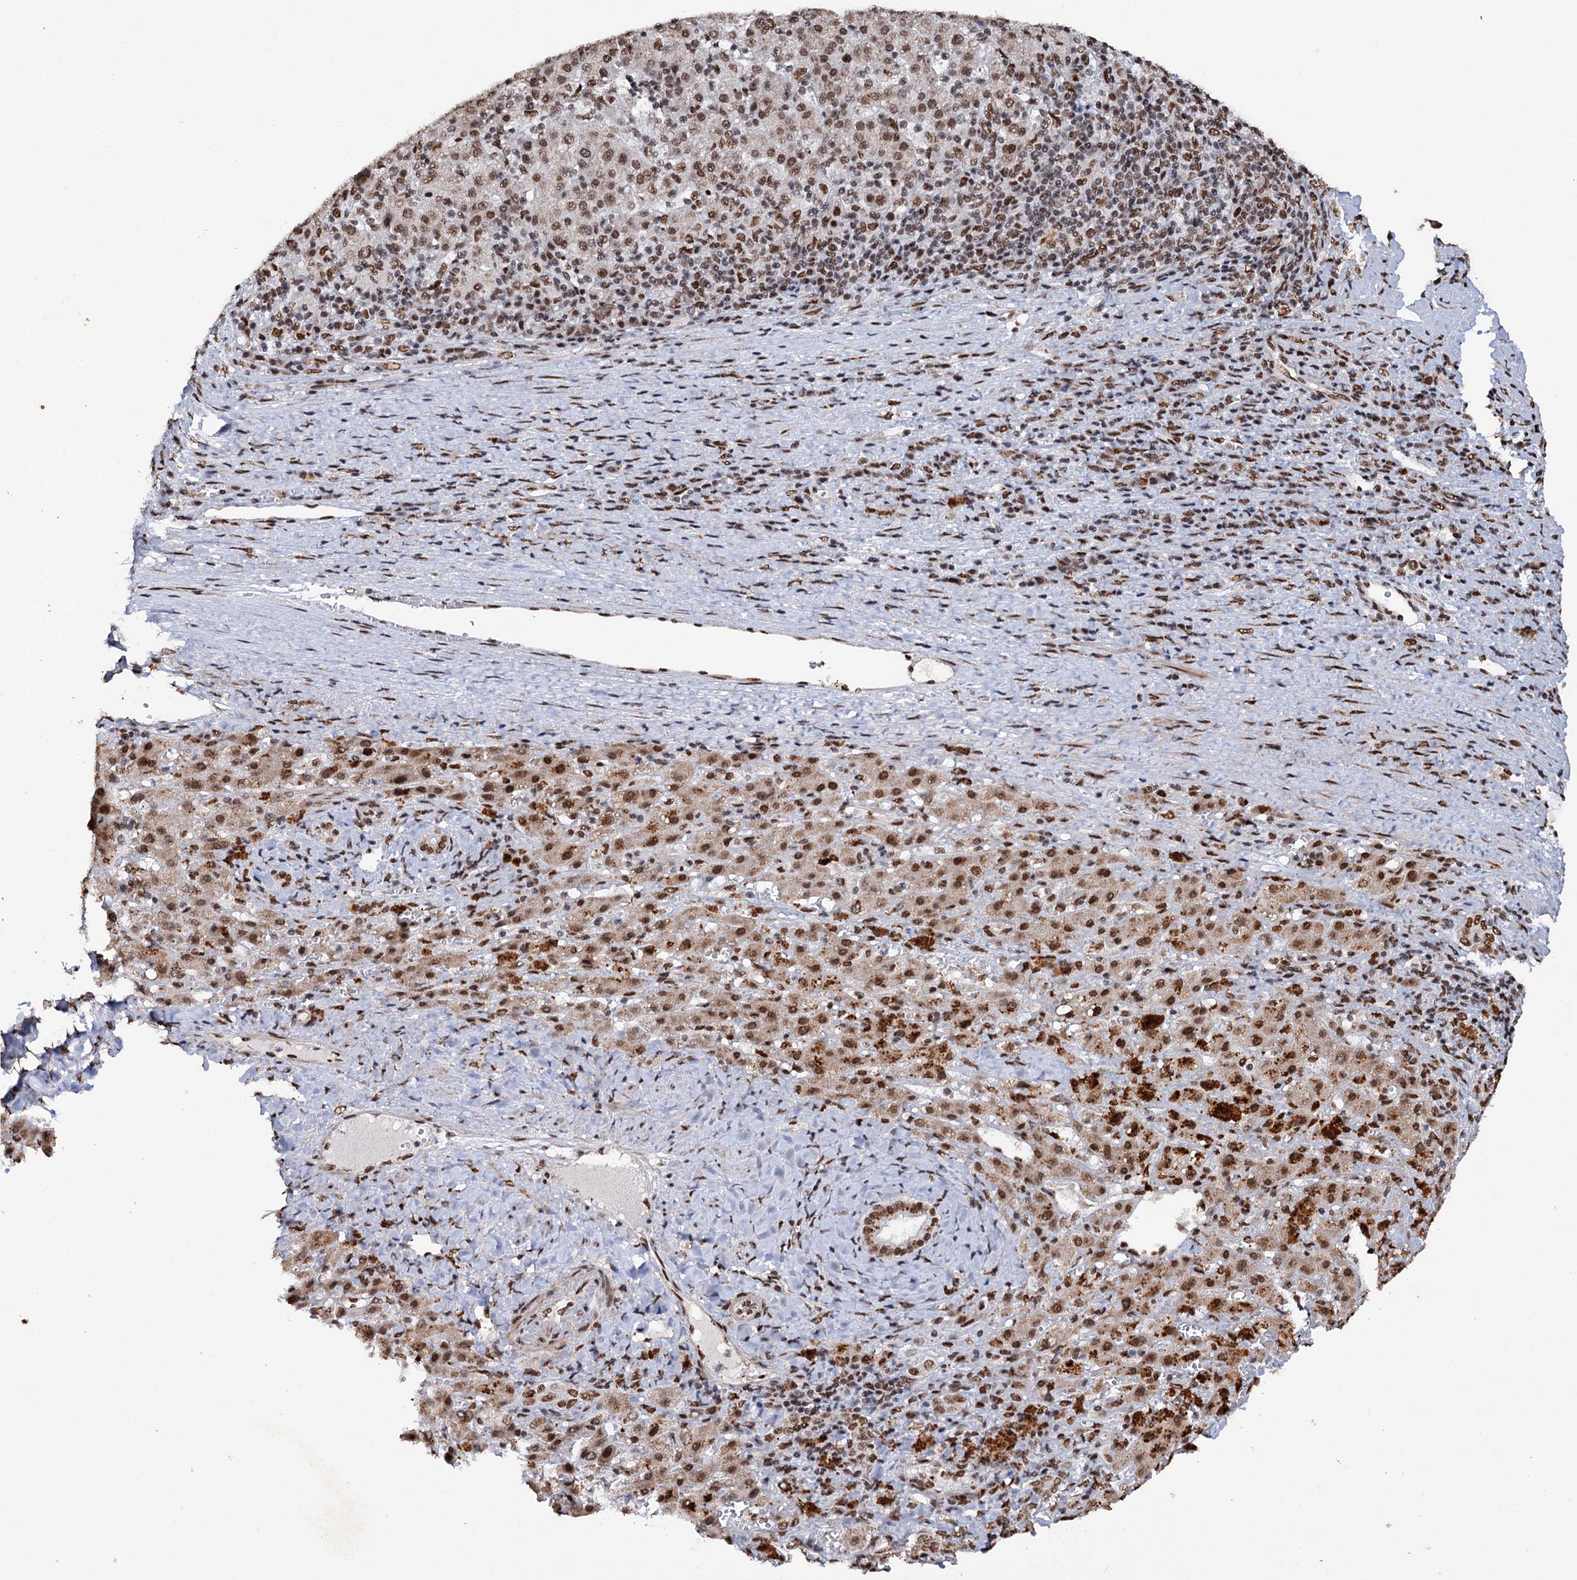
{"staining": {"intensity": "strong", "quantity": "<25%", "location": "nuclear"}, "tissue": "liver cancer", "cell_type": "Tumor cells", "image_type": "cancer", "snomed": [{"axis": "morphology", "description": "Carcinoma, Hepatocellular, NOS"}, {"axis": "topography", "description": "Liver"}], "caption": "Liver hepatocellular carcinoma tissue shows strong nuclear staining in approximately <25% of tumor cells, visualized by immunohistochemistry.", "gene": "MATR3", "patient": {"sex": "female", "age": 58}}